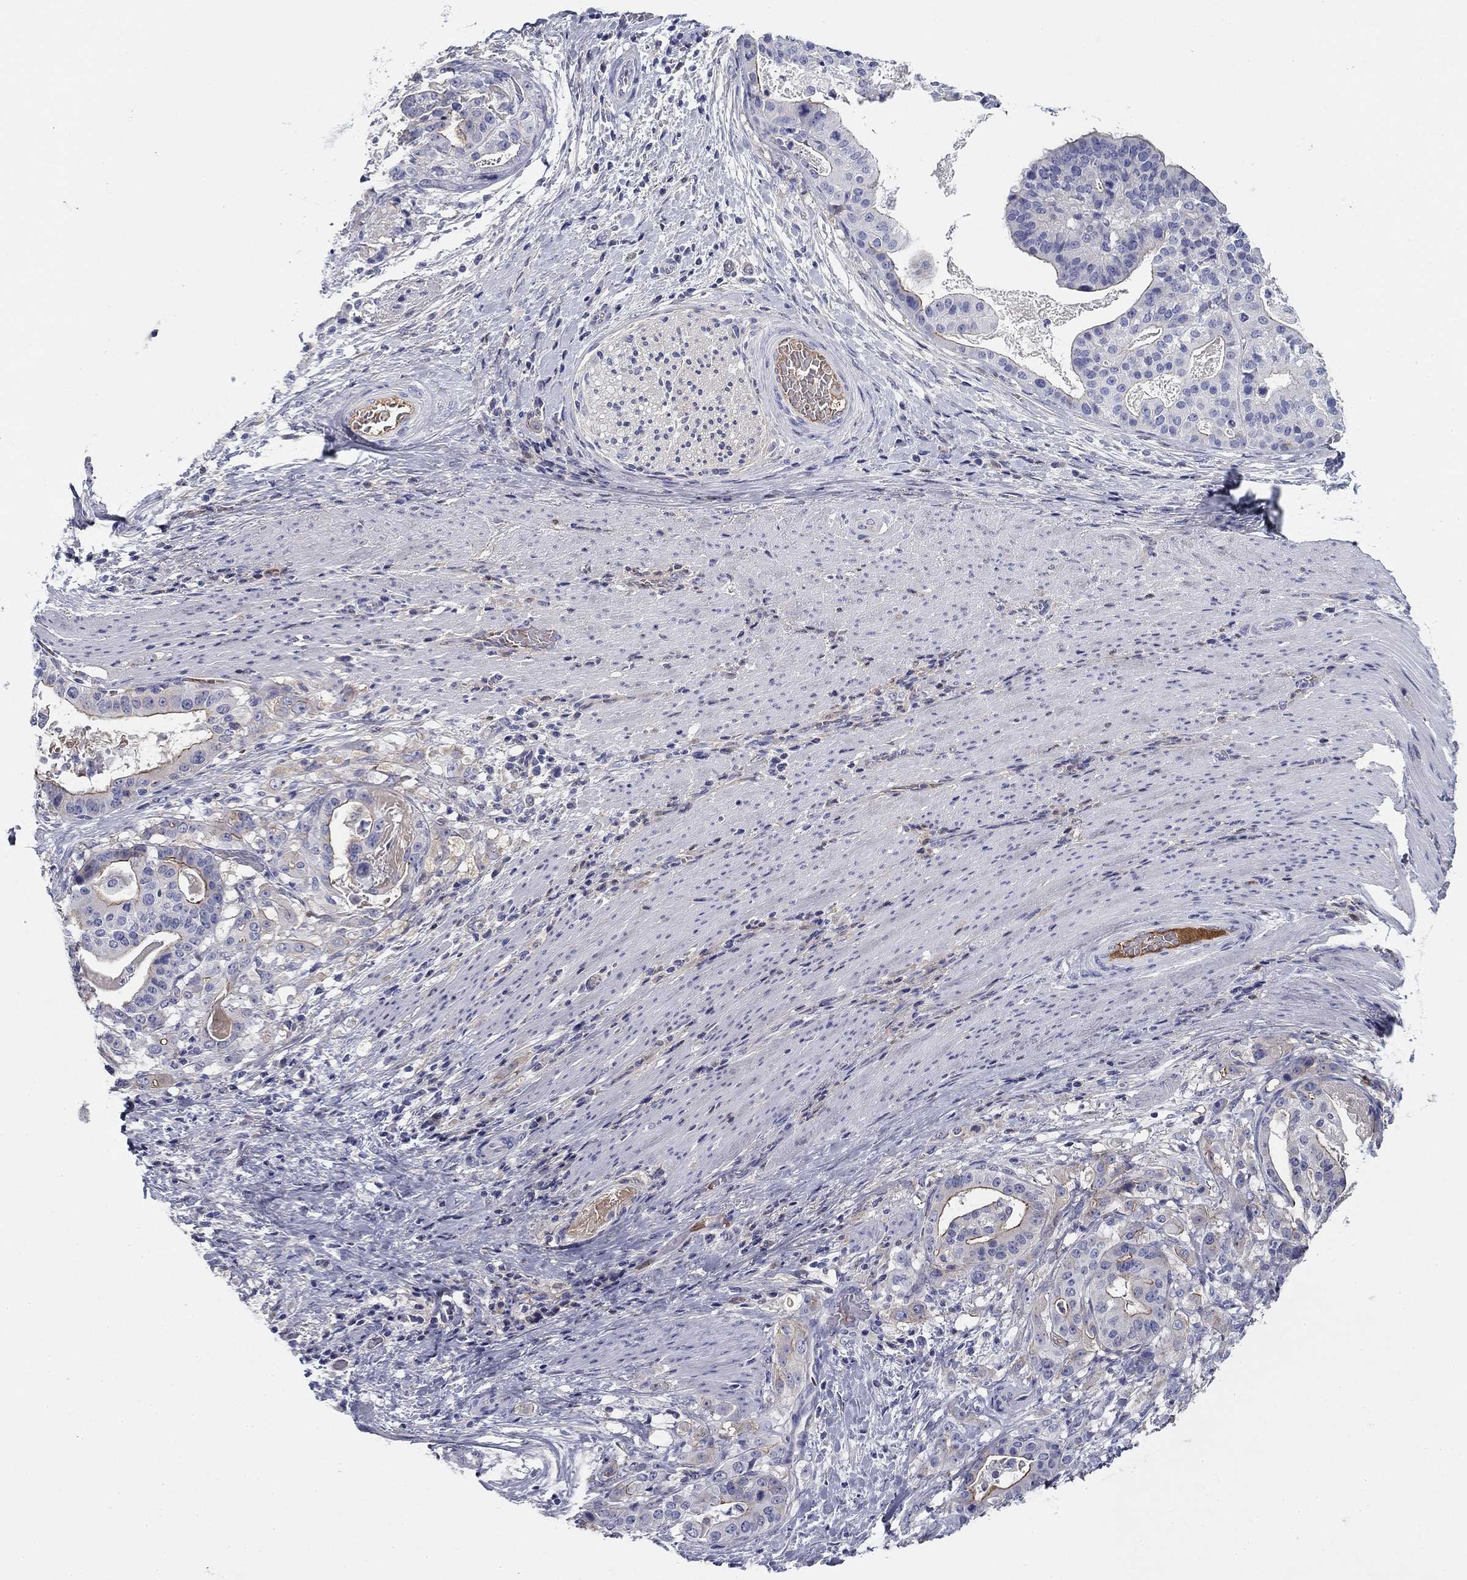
{"staining": {"intensity": "negative", "quantity": "none", "location": "none"}, "tissue": "stomach cancer", "cell_type": "Tumor cells", "image_type": "cancer", "snomed": [{"axis": "morphology", "description": "Adenocarcinoma, NOS"}, {"axis": "topography", "description": "Stomach"}], "caption": "Adenocarcinoma (stomach) was stained to show a protein in brown. There is no significant expression in tumor cells. (Immunohistochemistry, brightfield microscopy, high magnification).", "gene": "CPLX4", "patient": {"sex": "male", "age": 48}}